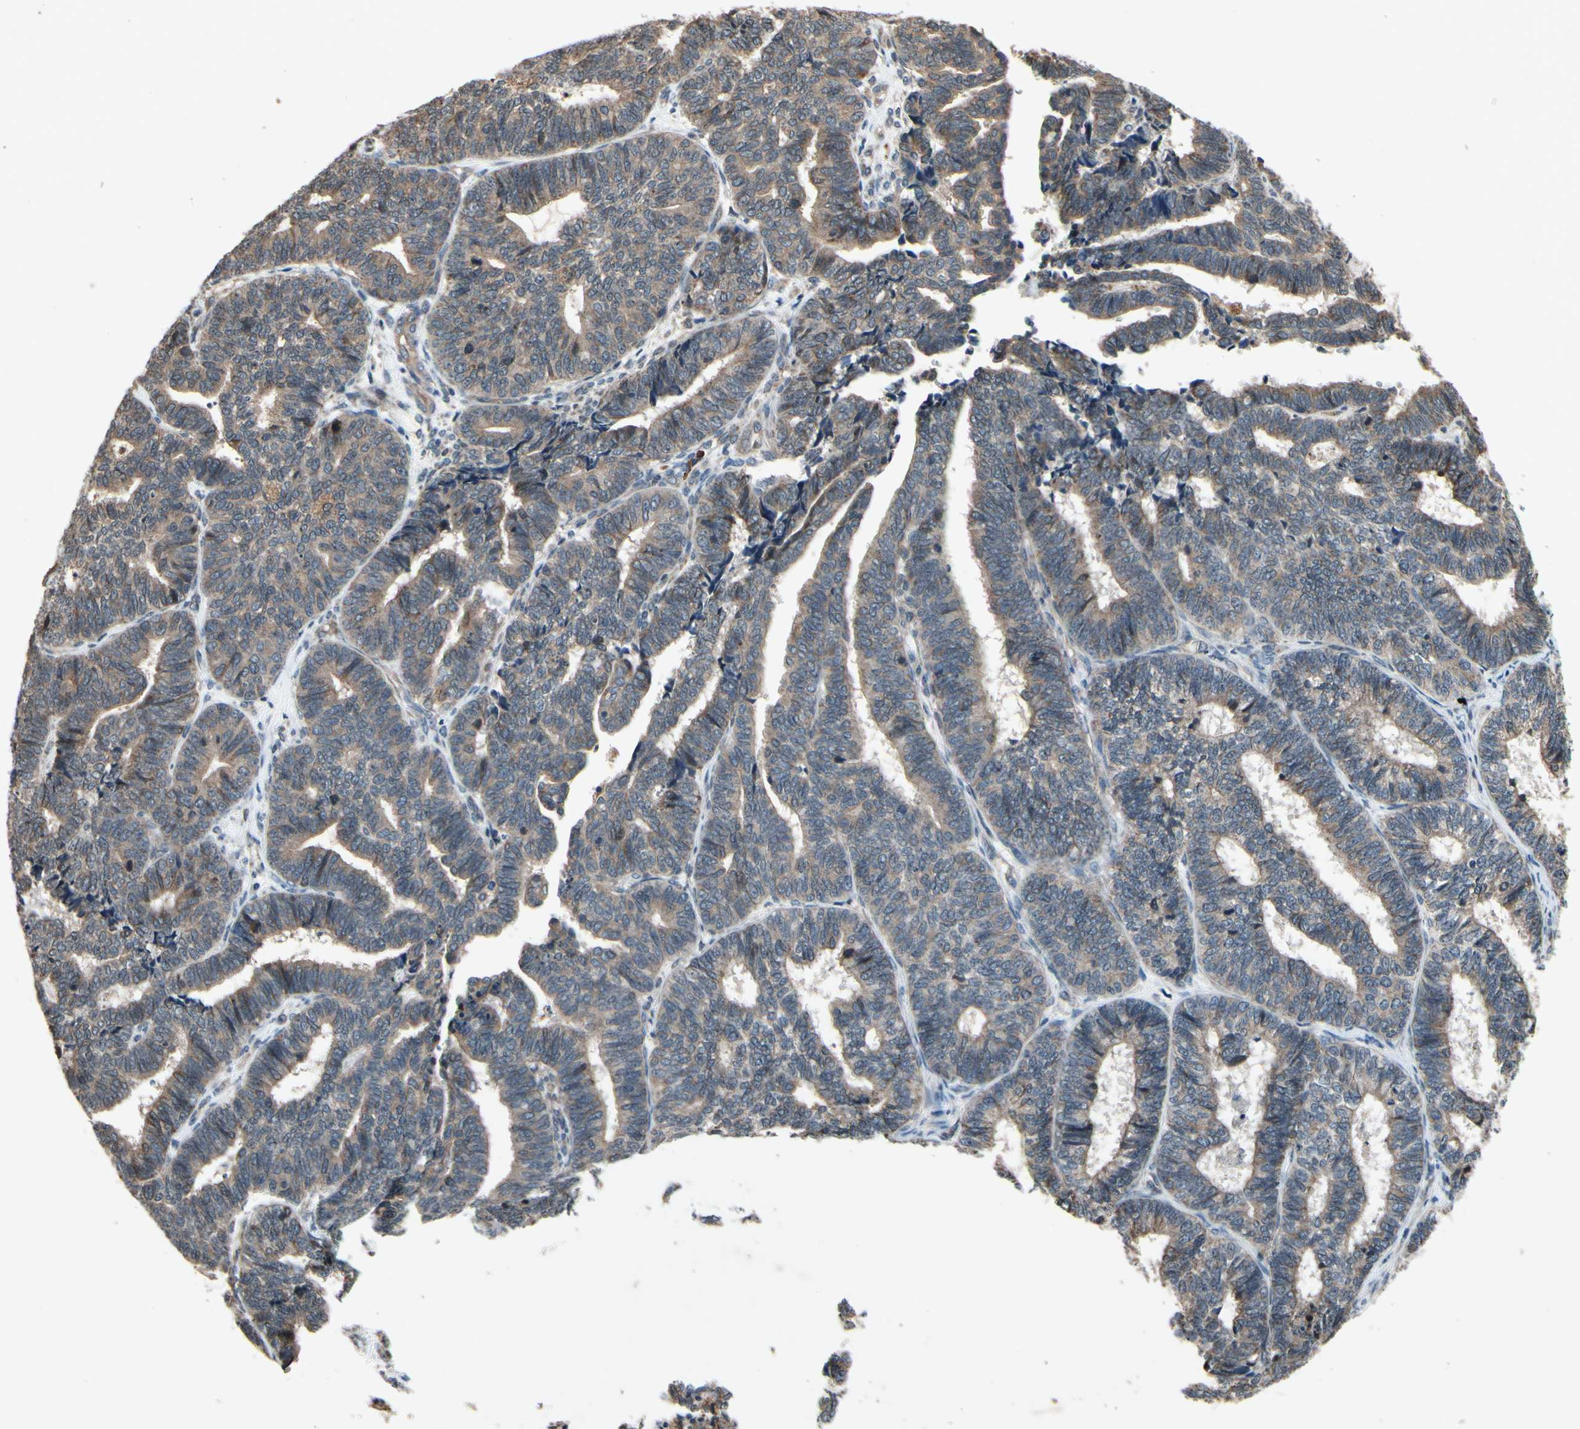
{"staining": {"intensity": "weak", "quantity": ">75%", "location": "cytoplasmic/membranous"}, "tissue": "endometrial cancer", "cell_type": "Tumor cells", "image_type": "cancer", "snomed": [{"axis": "morphology", "description": "Adenocarcinoma, NOS"}, {"axis": "topography", "description": "Endometrium"}], "caption": "An immunohistochemistry micrograph of tumor tissue is shown. Protein staining in brown highlights weak cytoplasmic/membranous positivity in endometrial adenocarcinoma within tumor cells. The staining was performed using DAB (3,3'-diaminobenzidine) to visualize the protein expression in brown, while the nuclei were stained in blue with hematoxylin (Magnification: 20x).", "gene": "MBTPS2", "patient": {"sex": "female", "age": 70}}